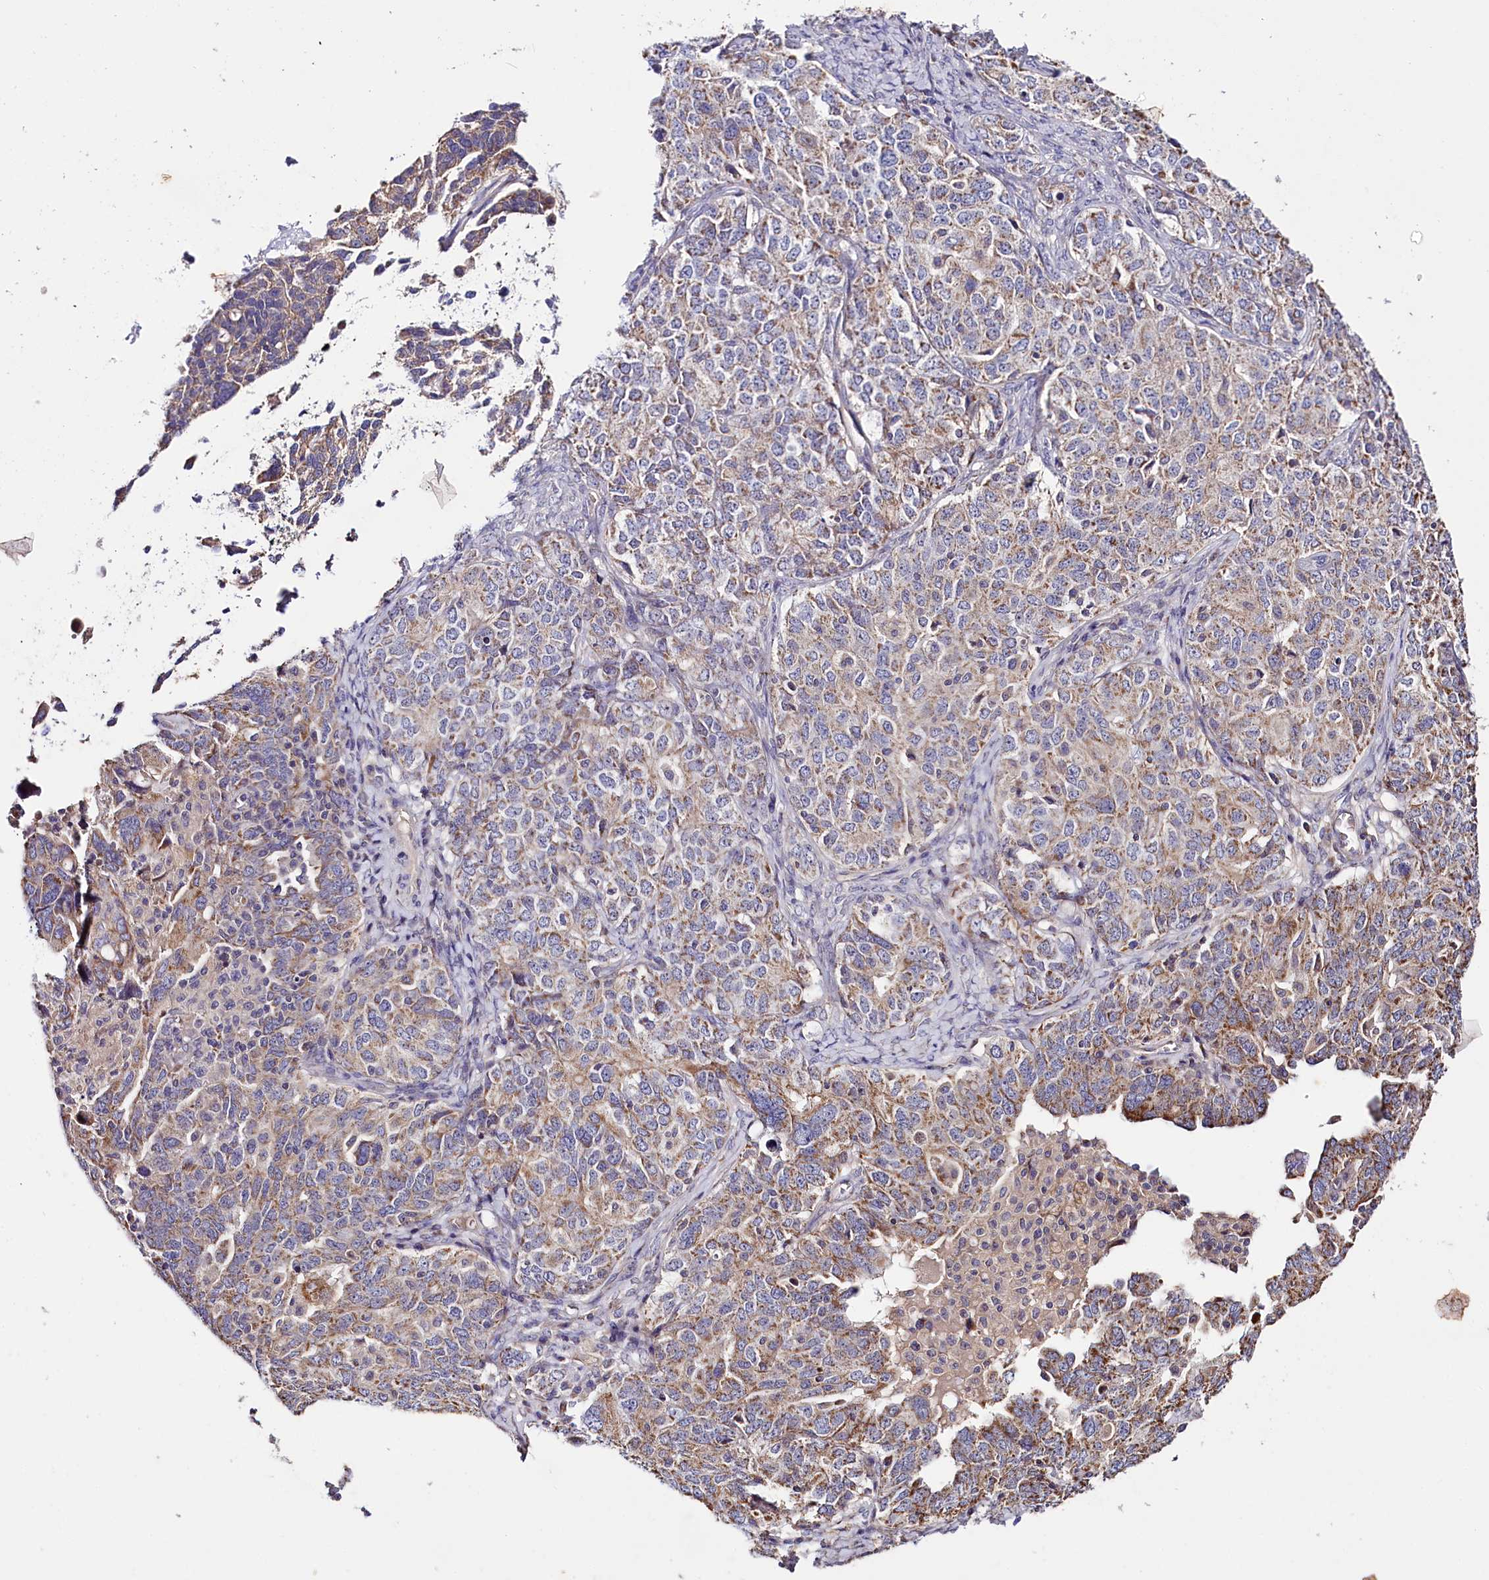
{"staining": {"intensity": "weak", "quantity": "25%-75%", "location": "cytoplasmic/membranous"}, "tissue": "ovarian cancer", "cell_type": "Tumor cells", "image_type": "cancer", "snomed": [{"axis": "morphology", "description": "Carcinoma, endometroid"}, {"axis": "topography", "description": "Ovary"}], "caption": "This image demonstrates ovarian cancer stained with IHC to label a protein in brown. The cytoplasmic/membranous of tumor cells show weak positivity for the protein. Nuclei are counter-stained blue.", "gene": "ZNF45", "patient": {"sex": "female", "age": 62}}